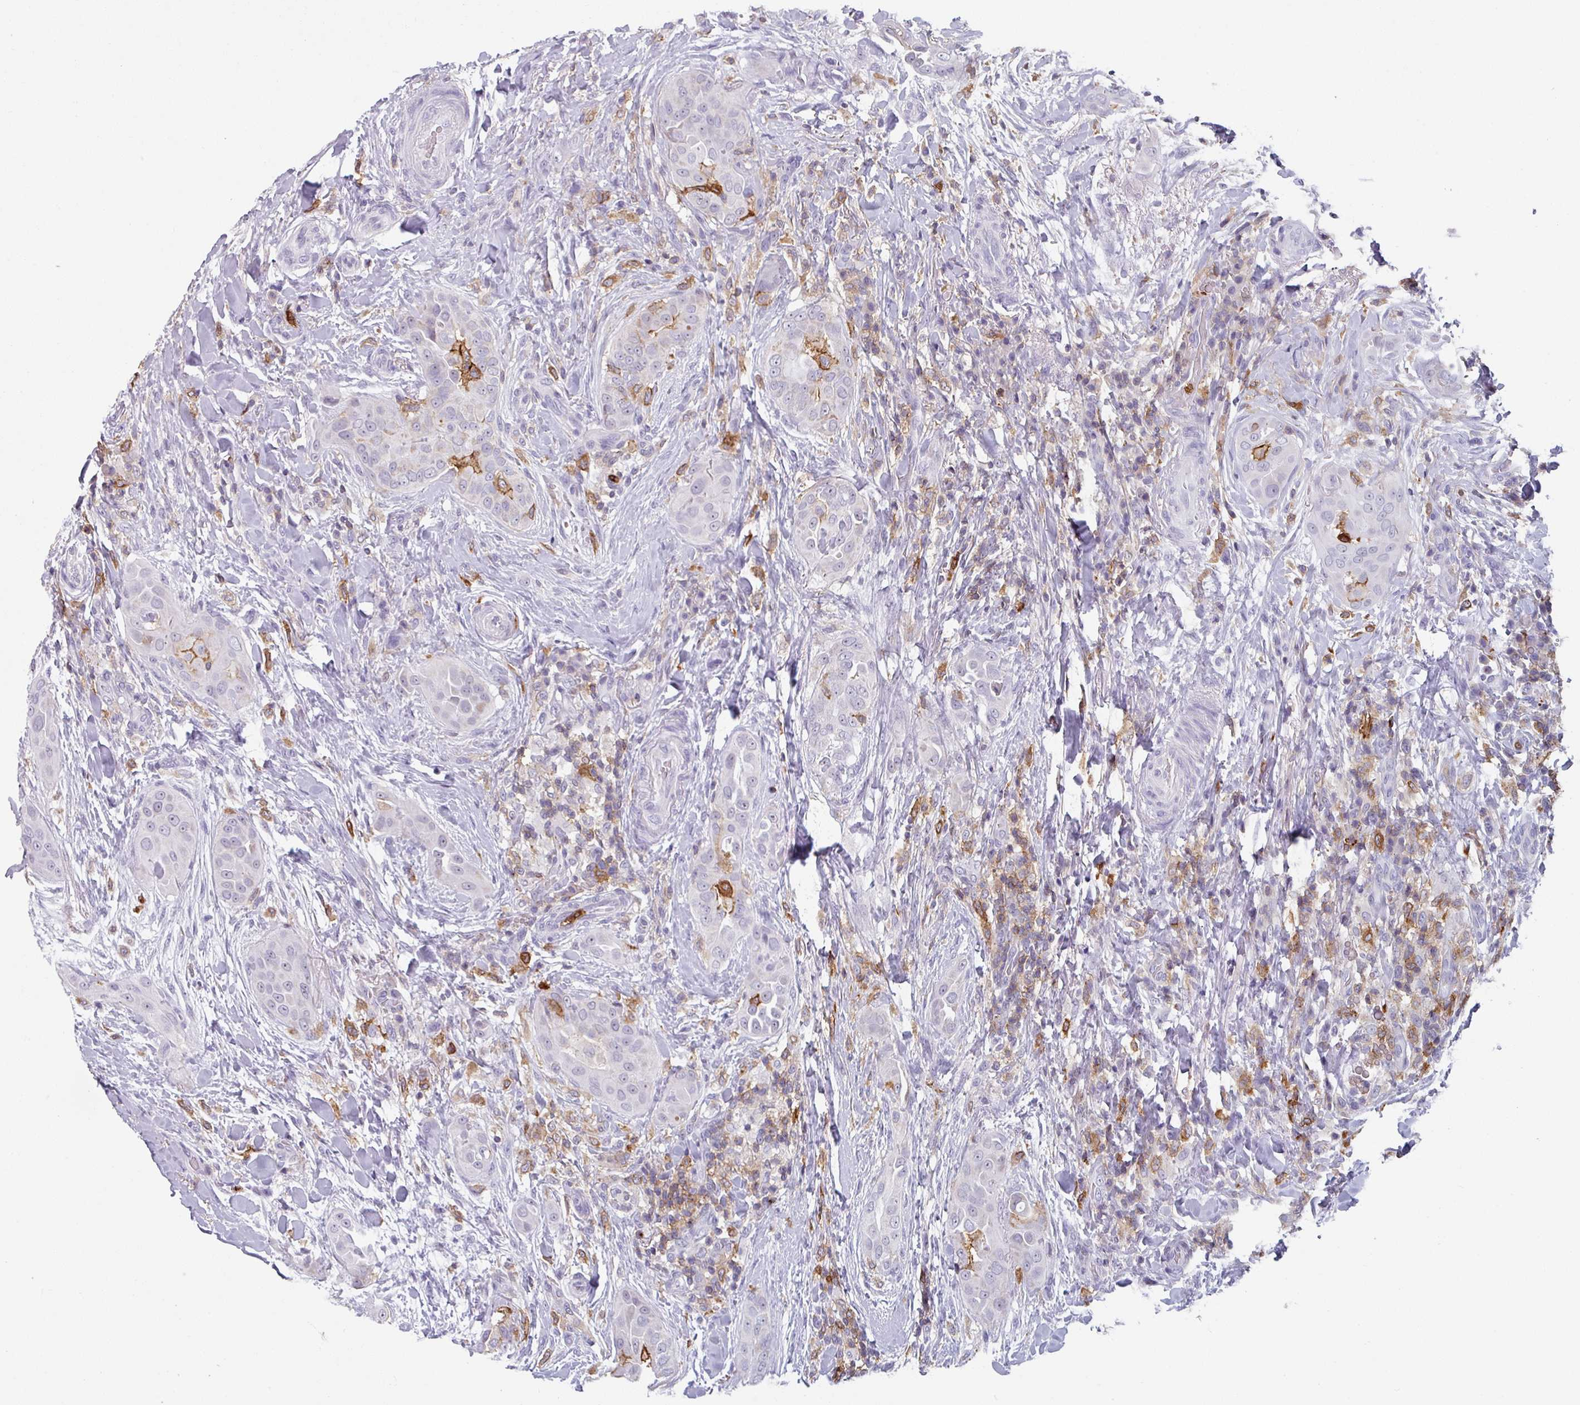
{"staining": {"intensity": "moderate", "quantity": "<25%", "location": "cytoplasmic/membranous"}, "tissue": "thyroid cancer", "cell_type": "Tumor cells", "image_type": "cancer", "snomed": [{"axis": "morphology", "description": "Papillary adenocarcinoma, NOS"}, {"axis": "topography", "description": "Thyroid gland"}], "caption": "IHC micrograph of neoplastic tissue: human thyroid cancer stained using immunohistochemistry reveals low levels of moderate protein expression localized specifically in the cytoplasmic/membranous of tumor cells, appearing as a cytoplasmic/membranous brown color.", "gene": "EXOSC5", "patient": {"sex": "male", "age": 61}}